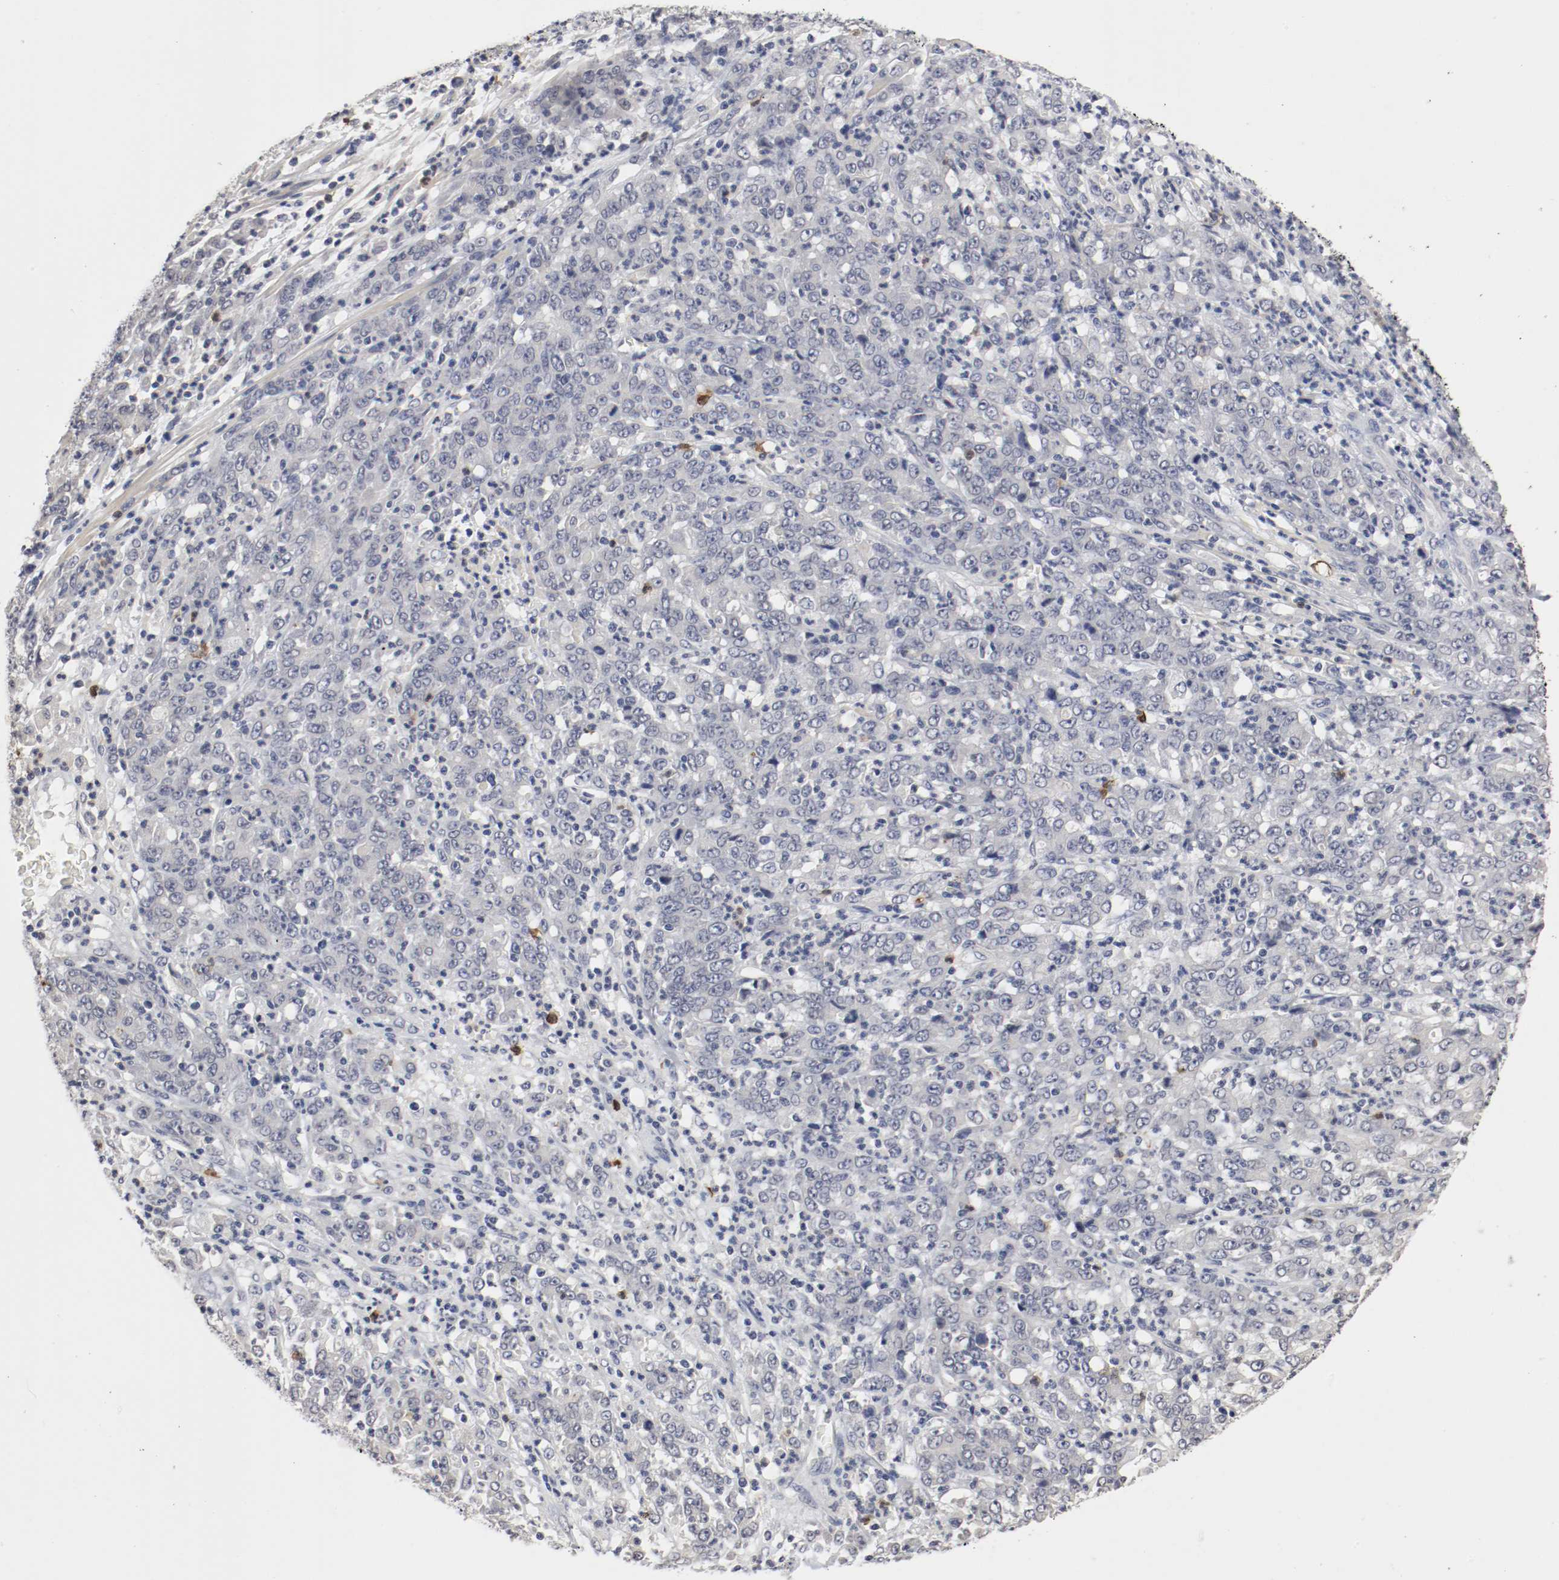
{"staining": {"intensity": "negative", "quantity": "none", "location": "none"}, "tissue": "stomach cancer", "cell_type": "Tumor cells", "image_type": "cancer", "snomed": [{"axis": "morphology", "description": "Adenocarcinoma, NOS"}, {"axis": "topography", "description": "Stomach, lower"}], "caption": "Photomicrograph shows no significant protein positivity in tumor cells of stomach adenocarcinoma. Nuclei are stained in blue.", "gene": "CEBPE", "patient": {"sex": "female", "age": 71}}